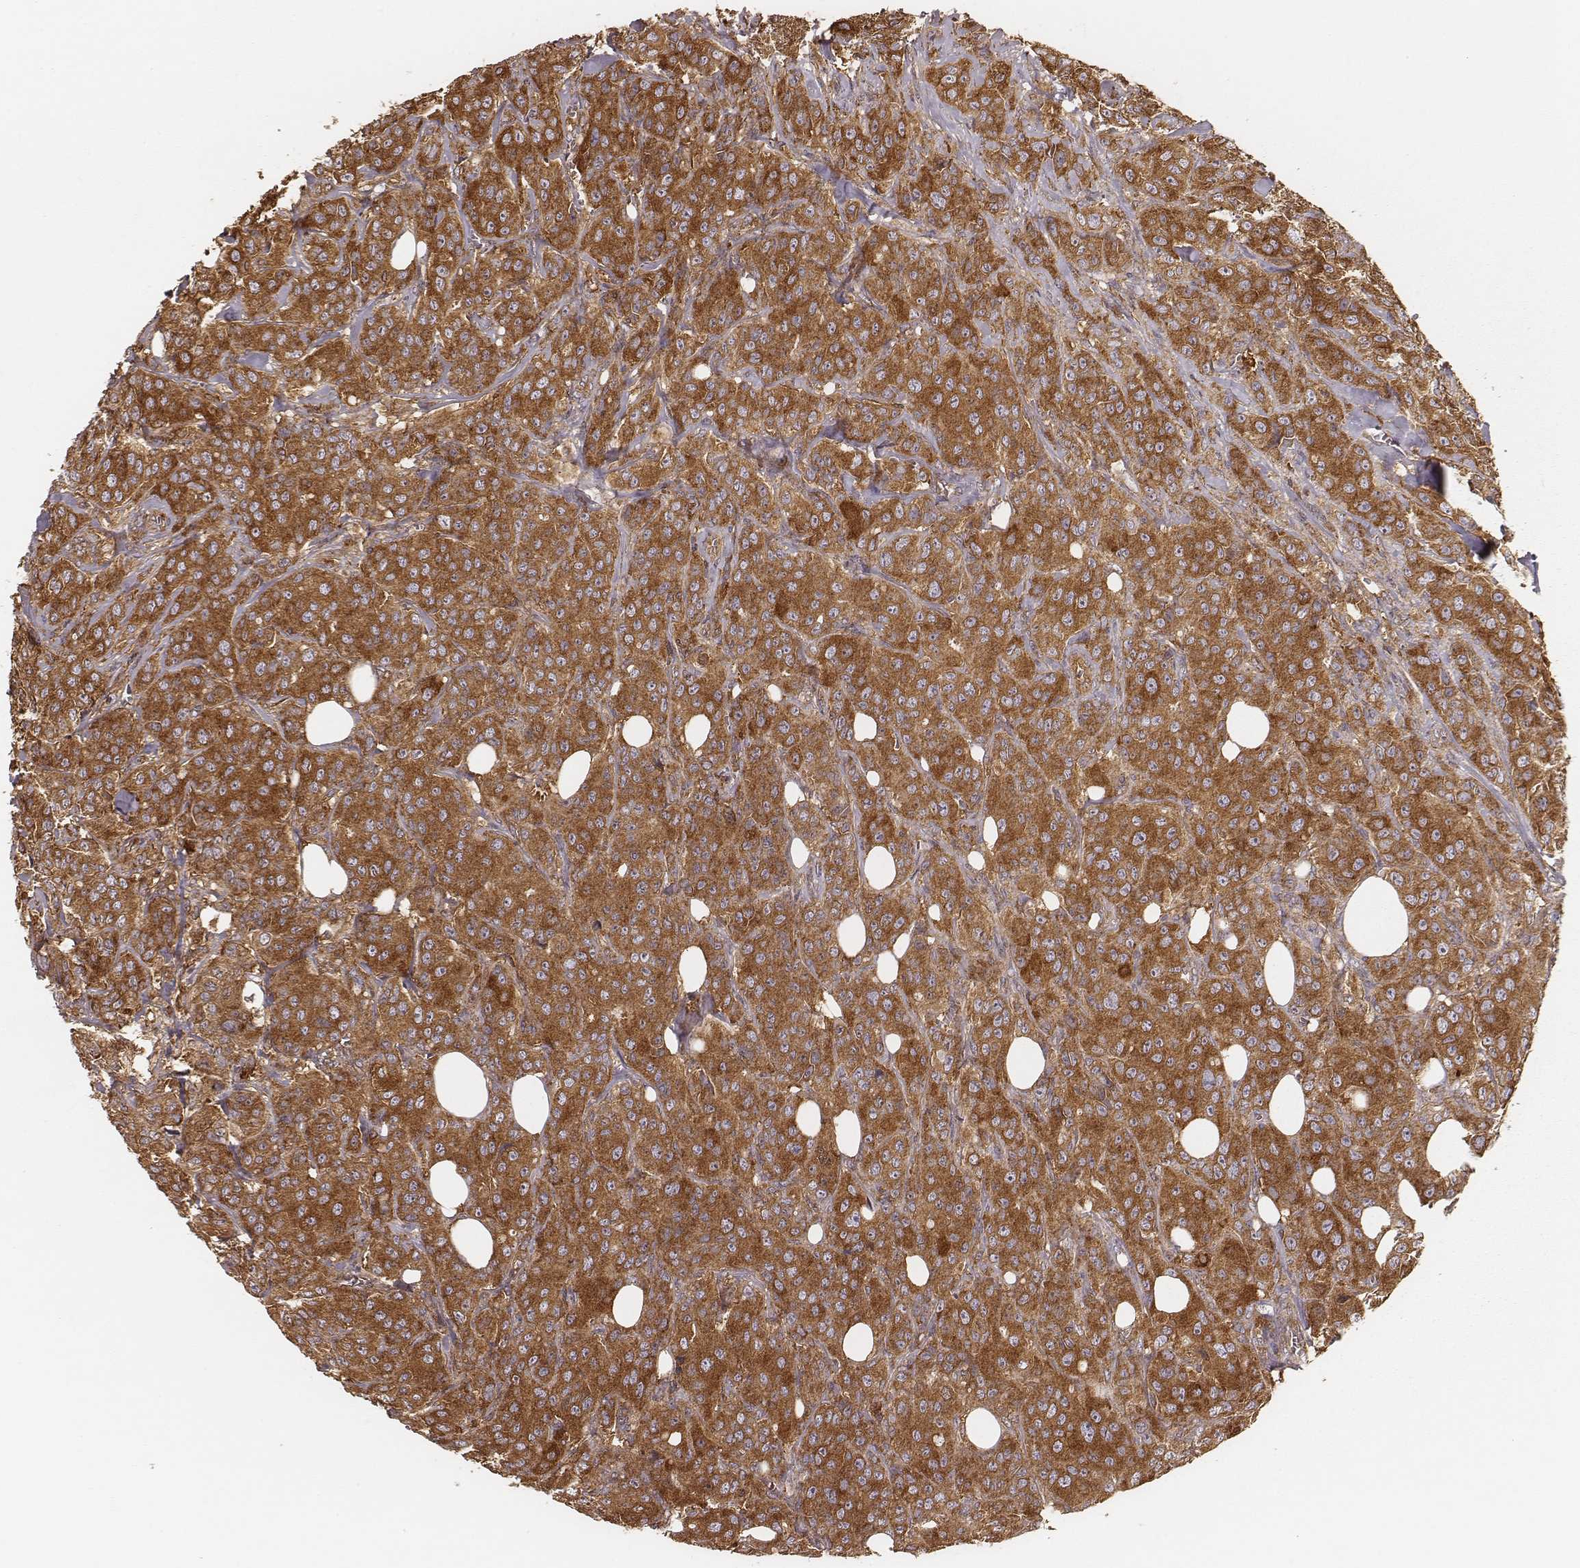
{"staining": {"intensity": "moderate", "quantity": ">75%", "location": "cytoplasmic/membranous"}, "tissue": "breast cancer", "cell_type": "Tumor cells", "image_type": "cancer", "snomed": [{"axis": "morphology", "description": "Duct carcinoma"}, {"axis": "topography", "description": "Breast"}], "caption": "A medium amount of moderate cytoplasmic/membranous staining is present in about >75% of tumor cells in breast cancer tissue. (Brightfield microscopy of DAB IHC at high magnification).", "gene": "CARS1", "patient": {"sex": "female", "age": 43}}